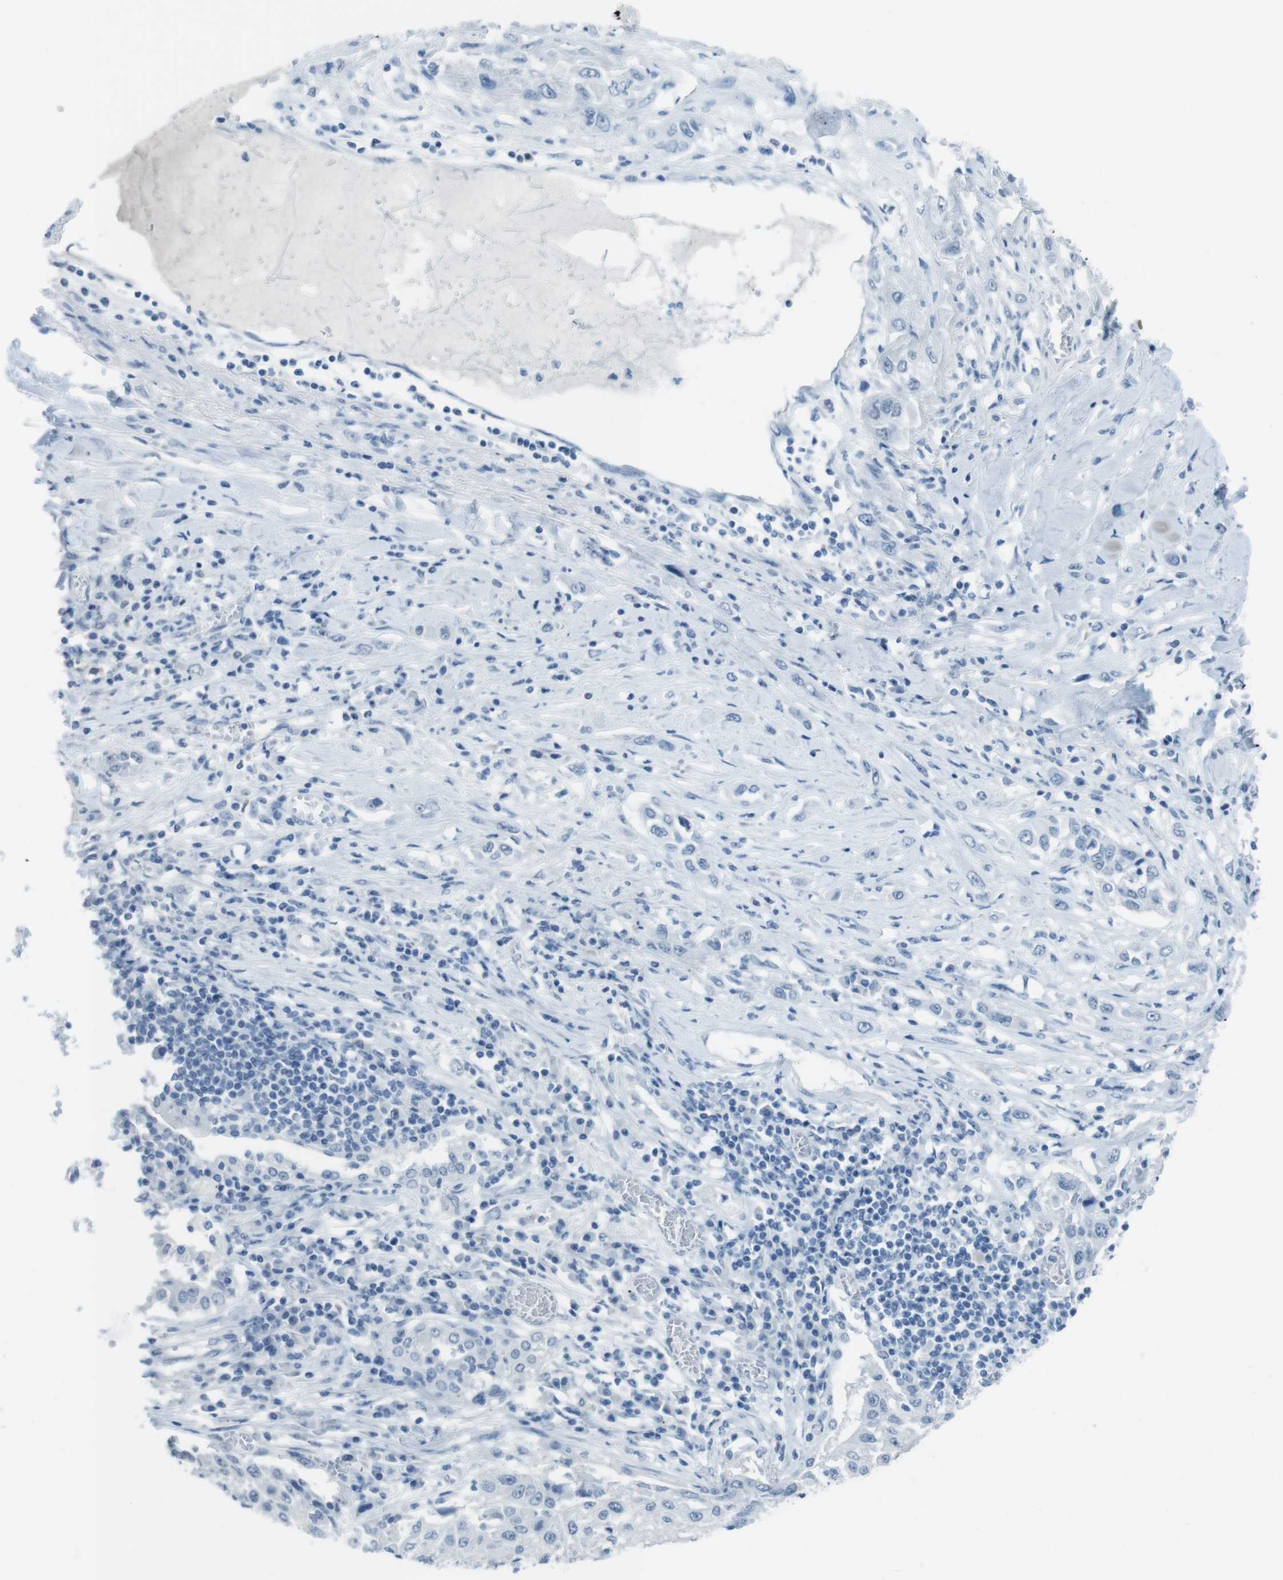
{"staining": {"intensity": "negative", "quantity": "none", "location": "none"}, "tissue": "lung cancer", "cell_type": "Tumor cells", "image_type": "cancer", "snomed": [{"axis": "morphology", "description": "Squamous cell carcinoma, NOS"}, {"axis": "topography", "description": "Lung"}], "caption": "Immunohistochemistry (IHC) histopathology image of neoplastic tissue: human lung cancer (squamous cell carcinoma) stained with DAB (3,3'-diaminobenzidine) shows no significant protein expression in tumor cells.", "gene": "TMEM207", "patient": {"sex": "male", "age": 71}}